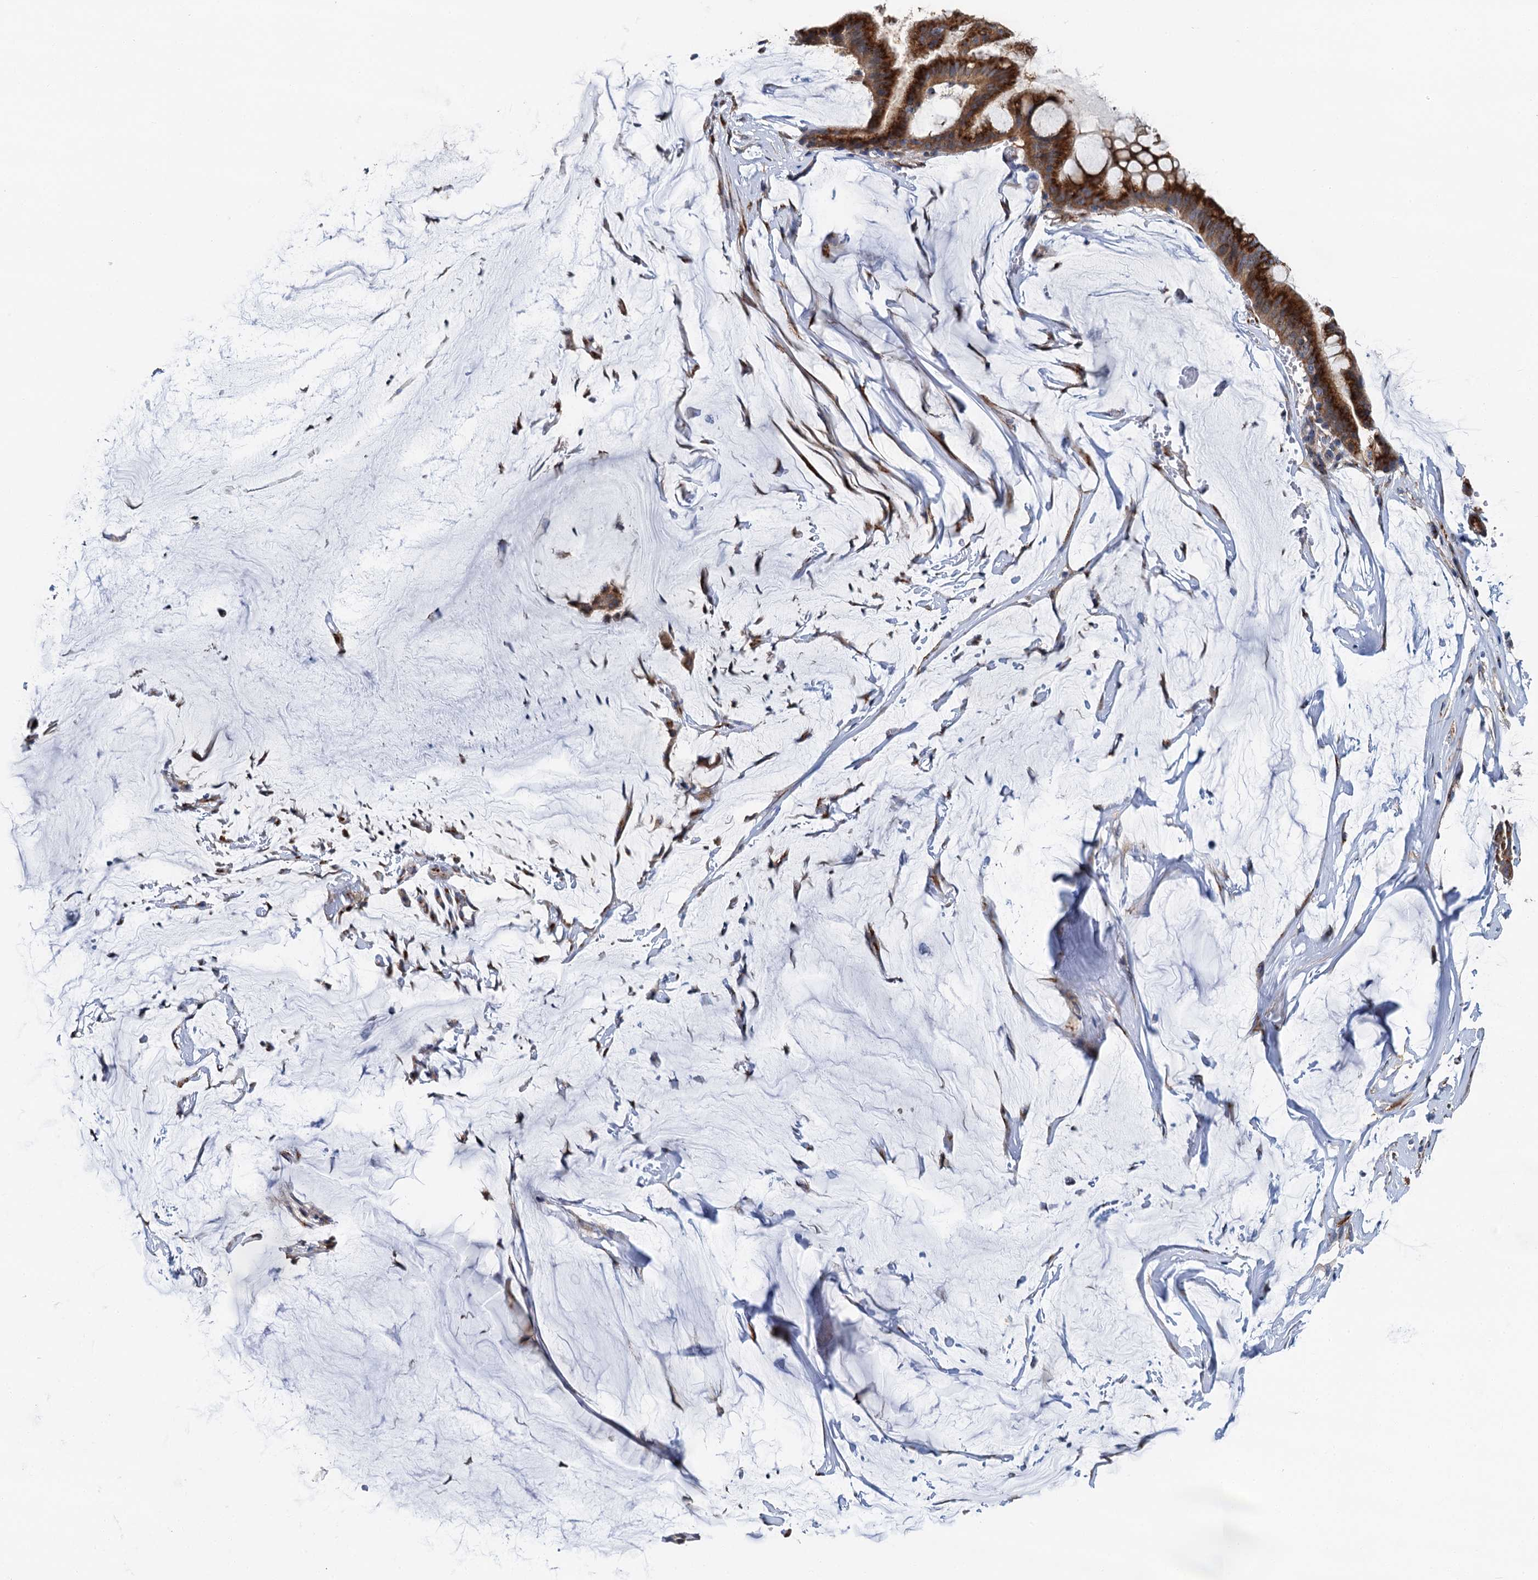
{"staining": {"intensity": "strong", "quantity": ">75%", "location": "cytoplasmic/membranous"}, "tissue": "ovarian cancer", "cell_type": "Tumor cells", "image_type": "cancer", "snomed": [{"axis": "morphology", "description": "Cystadenocarcinoma, mucinous, NOS"}, {"axis": "topography", "description": "Ovary"}], "caption": "IHC micrograph of neoplastic tissue: ovarian cancer (mucinous cystadenocarcinoma) stained using immunohistochemistry displays high levels of strong protein expression localized specifically in the cytoplasmic/membranous of tumor cells, appearing as a cytoplasmic/membranous brown color.", "gene": "BET1L", "patient": {"sex": "female", "age": 73}}